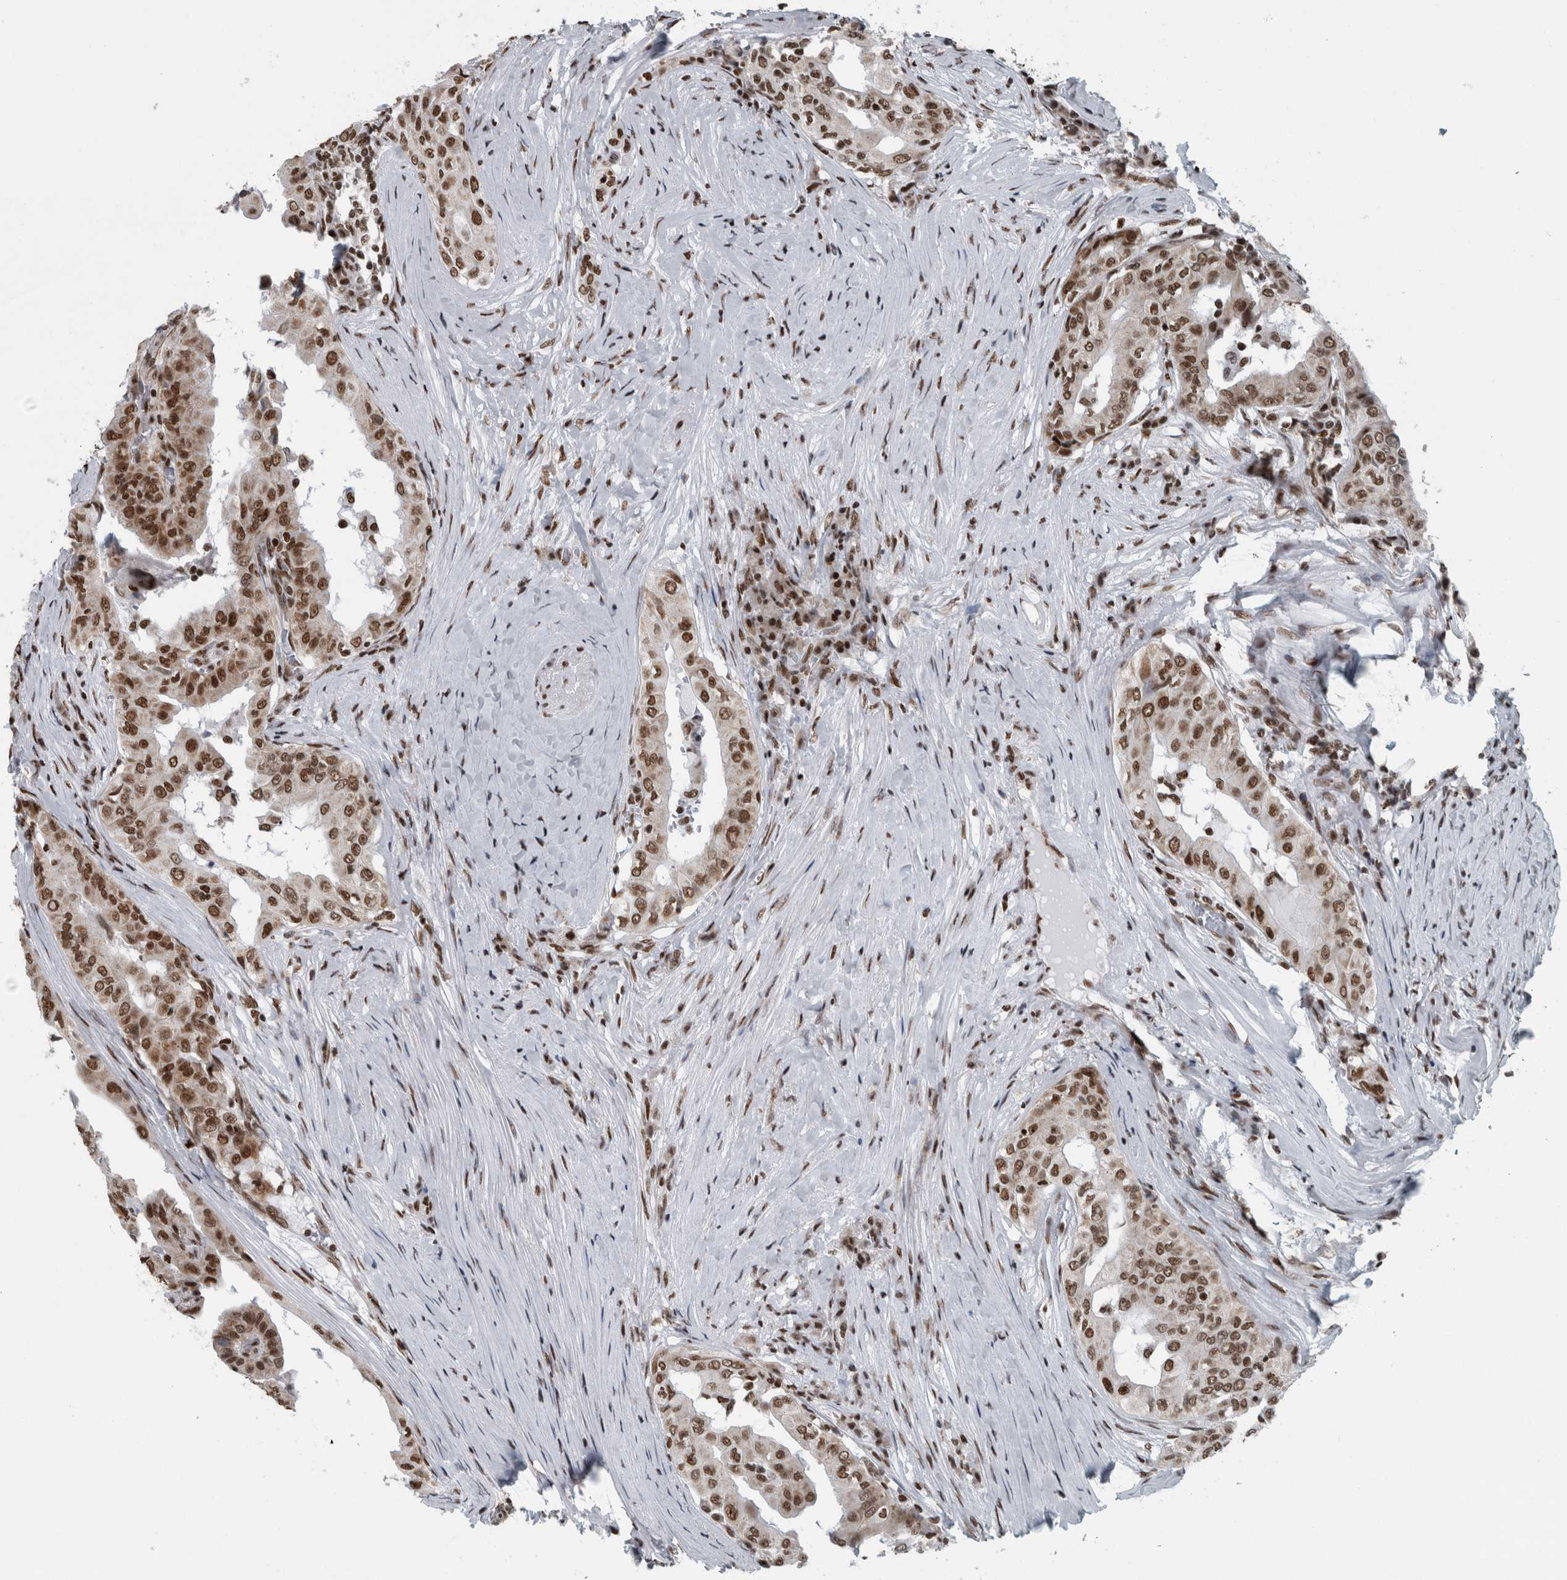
{"staining": {"intensity": "moderate", "quantity": ">75%", "location": "nuclear"}, "tissue": "thyroid cancer", "cell_type": "Tumor cells", "image_type": "cancer", "snomed": [{"axis": "morphology", "description": "Papillary adenocarcinoma, NOS"}, {"axis": "topography", "description": "Thyroid gland"}], "caption": "Papillary adenocarcinoma (thyroid) stained with DAB IHC shows medium levels of moderate nuclear expression in approximately >75% of tumor cells. The staining was performed using DAB, with brown indicating positive protein expression. Nuclei are stained blue with hematoxylin.", "gene": "DNMT3A", "patient": {"sex": "male", "age": 33}}